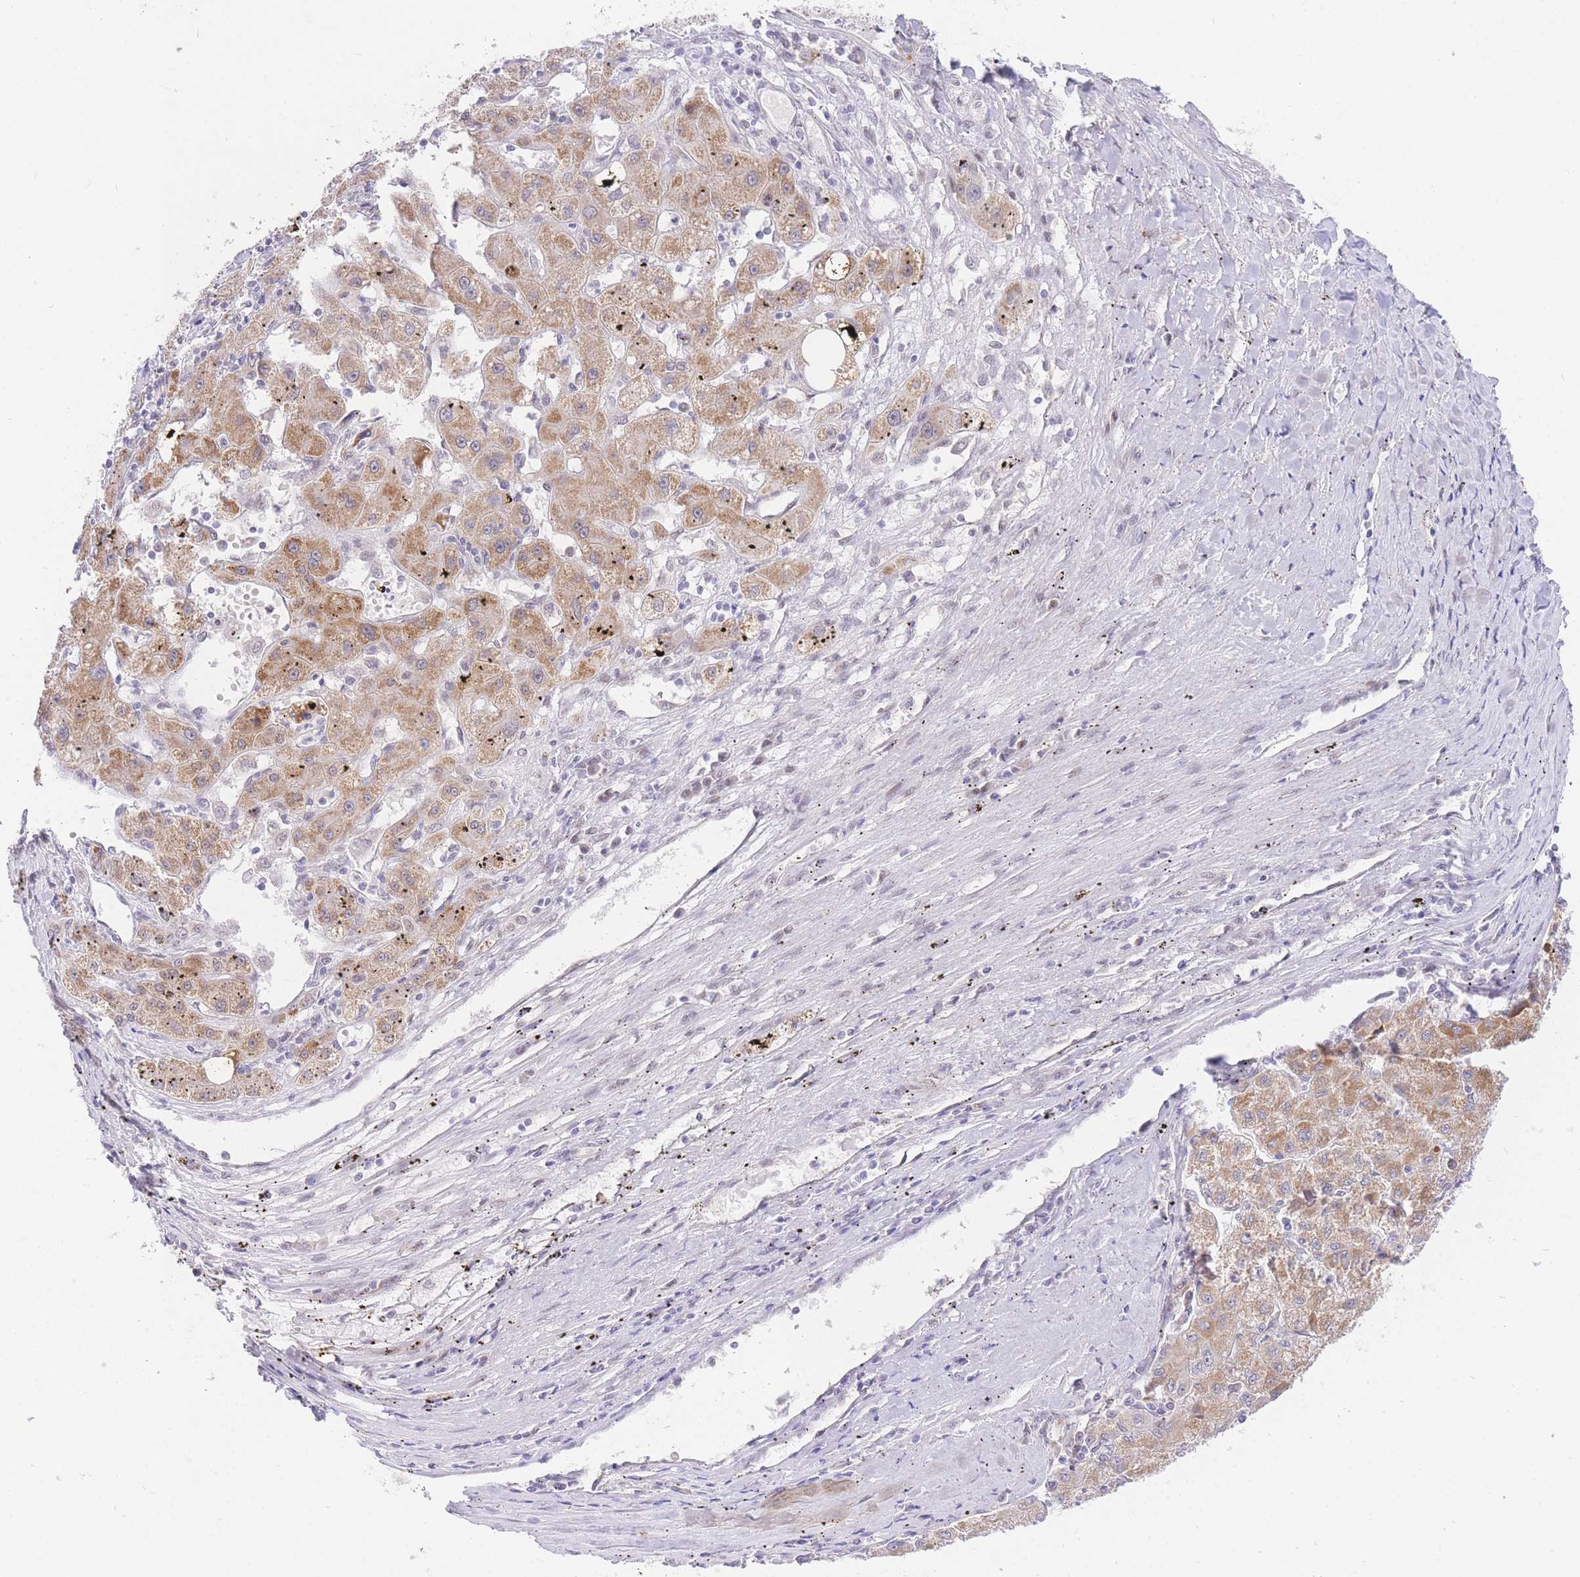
{"staining": {"intensity": "moderate", "quantity": ">75%", "location": "cytoplasmic/membranous"}, "tissue": "liver cancer", "cell_type": "Tumor cells", "image_type": "cancer", "snomed": [{"axis": "morphology", "description": "Carcinoma, Hepatocellular, NOS"}, {"axis": "topography", "description": "Liver"}], "caption": "Protein expression analysis of hepatocellular carcinoma (liver) displays moderate cytoplasmic/membranous positivity in about >75% of tumor cells.", "gene": "UBXN7", "patient": {"sex": "male", "age": 72}}